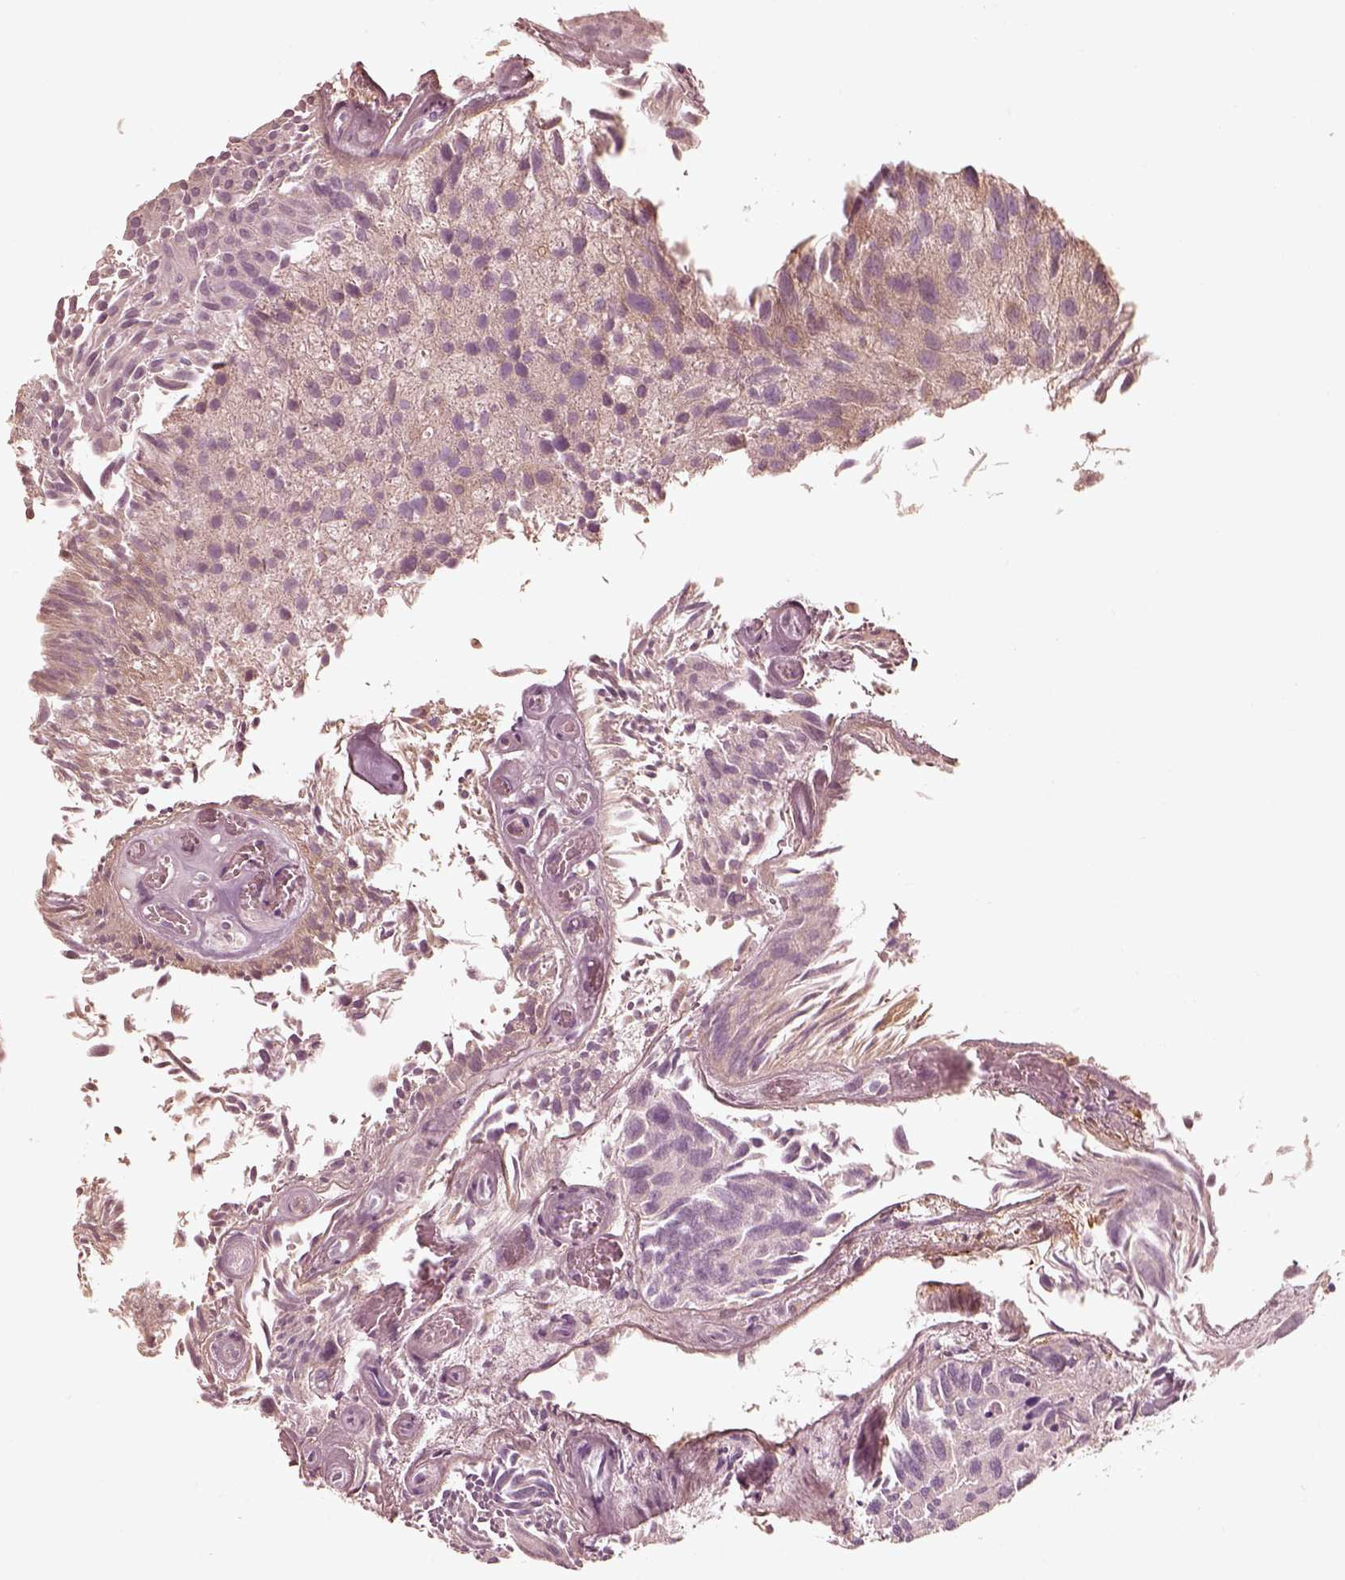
{"staining": {"intensity": "weak", "quantity": ">75%", "location": "cytoplasmic/membranous"}, "tissue": "urothelial cancer", "cell_type": "Tumor cells", "image_type": "cancer", "snomed": [{"axis": "morphology", "description": "Urothelial carcinoma, Low grade"}, {"axis": "topography", "description": "Urinary bladder"}], "caption": "This is a photomicrograph of immunohistochemistry (IHC) staining of urothelial carcinoma (low-grade), which shows weak positivity in the cytoplasmic/membranous of tumor cells.", "gene": "WLS", "patient": {"sex": "female", "age": 87}}